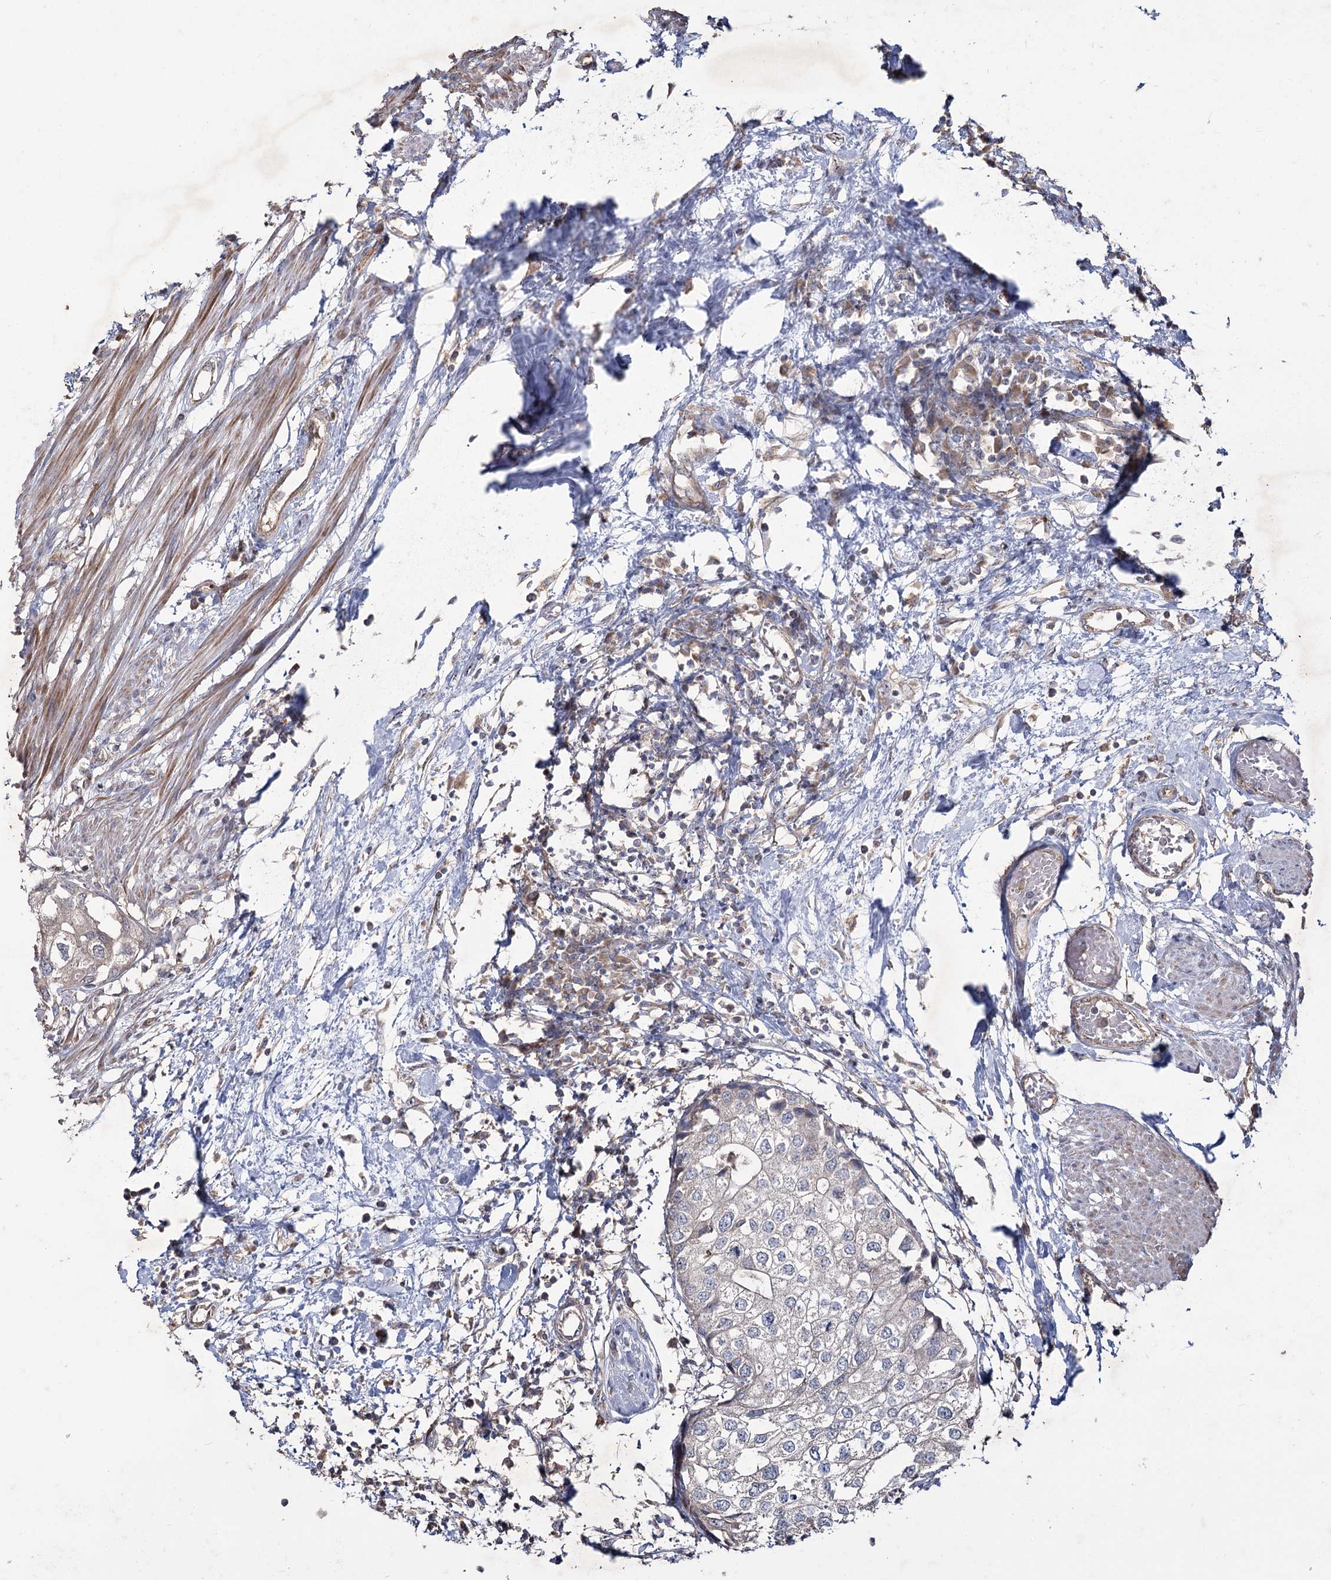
{"staining": {"intensity": "negative", "quantity": "none", "location": "none"}, "tissue": "urothelial cancer", "cell_type": "Tumor cells", "image_type": "cancer", "snomed": [{"axis": "morphology", "description": "Urothelial carcinoma, High grade"}, {"axis": "topography", "description": "Urinary bladder"}], "caption": "Urothelial carcinoma (high-grade) stained for a protein using immunohistochemistry displays no staining tumor cells.", "gene": "SH3TC1", "patient": {"sex": "male", "age": 64}}